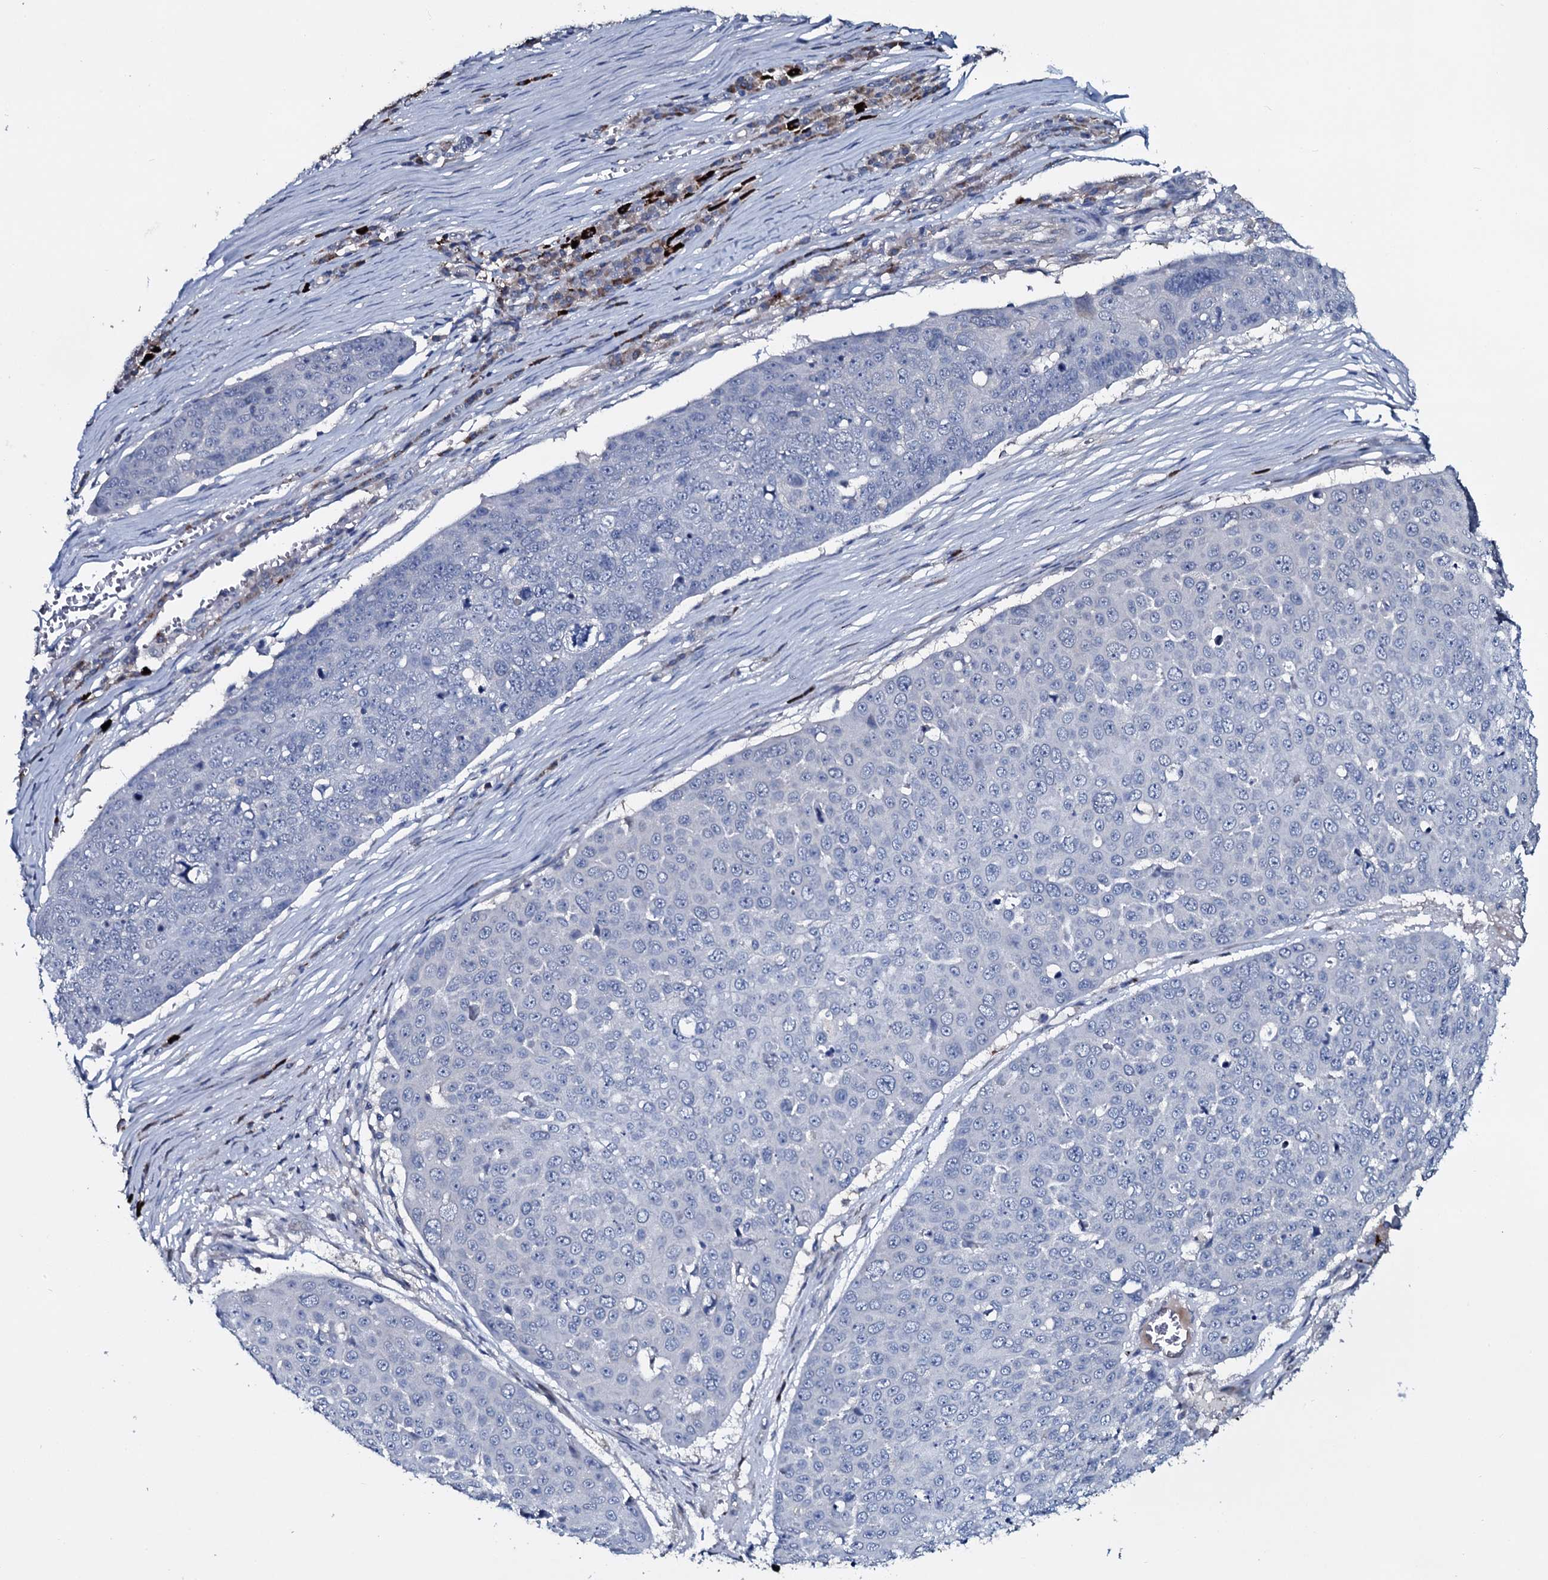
{"staining": {"intensity": "negative", "quantity": "none", "location": "none"}, "tissue": "skin cancer", "cell_type": "Tumor cells", "image_type": "cancer", "snomed": [{"axis": "morphology", "description": "Squamous cell carcinoma, NOS"}, {"axis": "topography", "description": "Skin"}], "caption": "This micrograph is of skin squamous cell carcinoma stained with immunohistochemistry to label a protein in brown with the nuclei are counter-stained blue. There is no positivity in tumor cells.", "gene": "IL12B", "patient": {"sex": "male", "age": 71}}